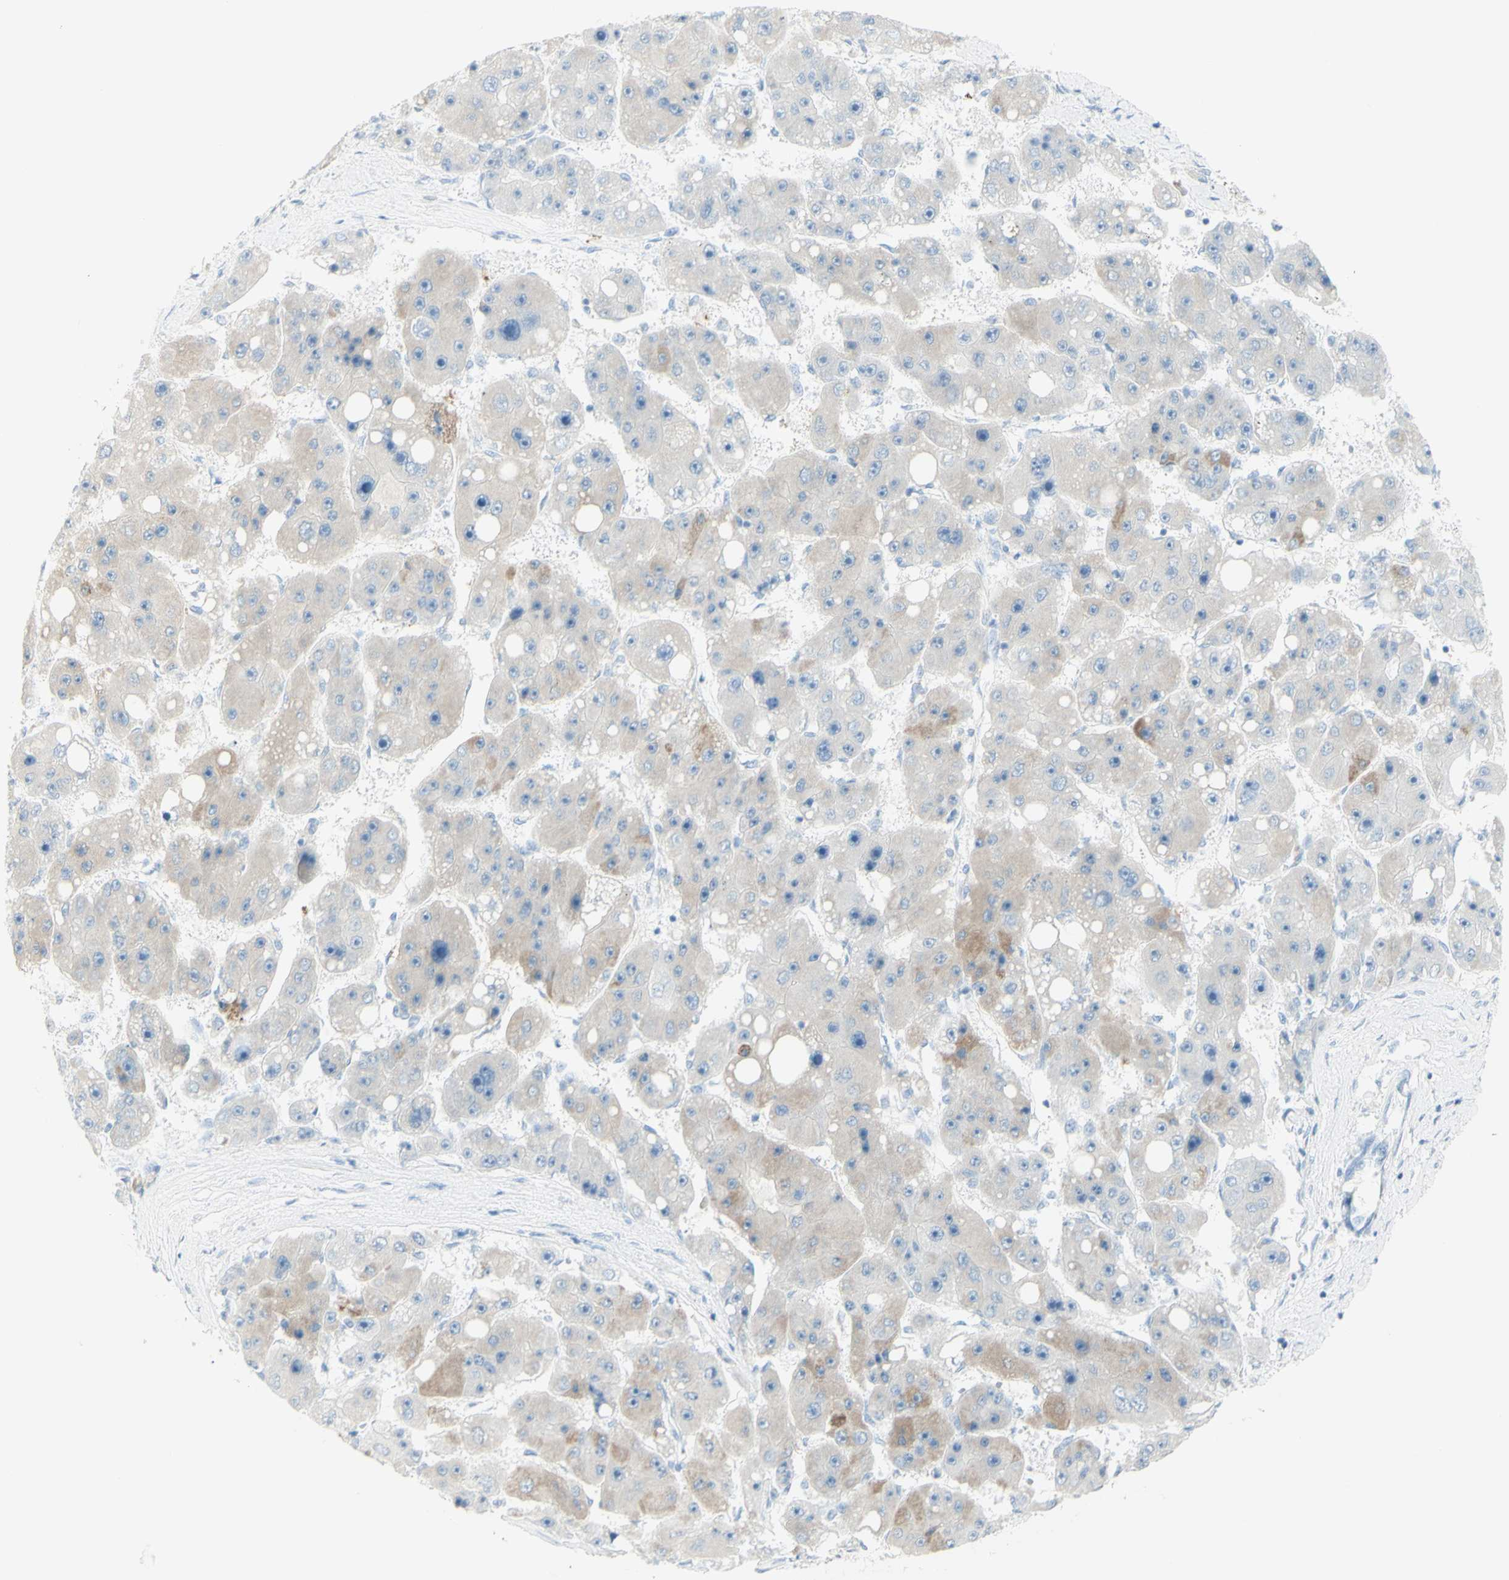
{"staining": {"intensity": "weak", "quantity": "<25%", "location": "cytoplasmic/membranous"}, "tissue": "liver cancer", "cell_type": "Tumor cells", "image_type": "cancer", "snomed": [{"axis": "morphology", "description": "Carcinoma, Hepatocellular, NOS"}, {"axis": "topography", "description": "Liver"}], "caption": "A high-resolution image shows immunohistochemistry (IHC) staining of liver cancer (hepatocellular carcinoma), which reveals no significant expression in tumor cells.", "gene": "LETM1", "patient": {"sex": "female", "age": 61}}